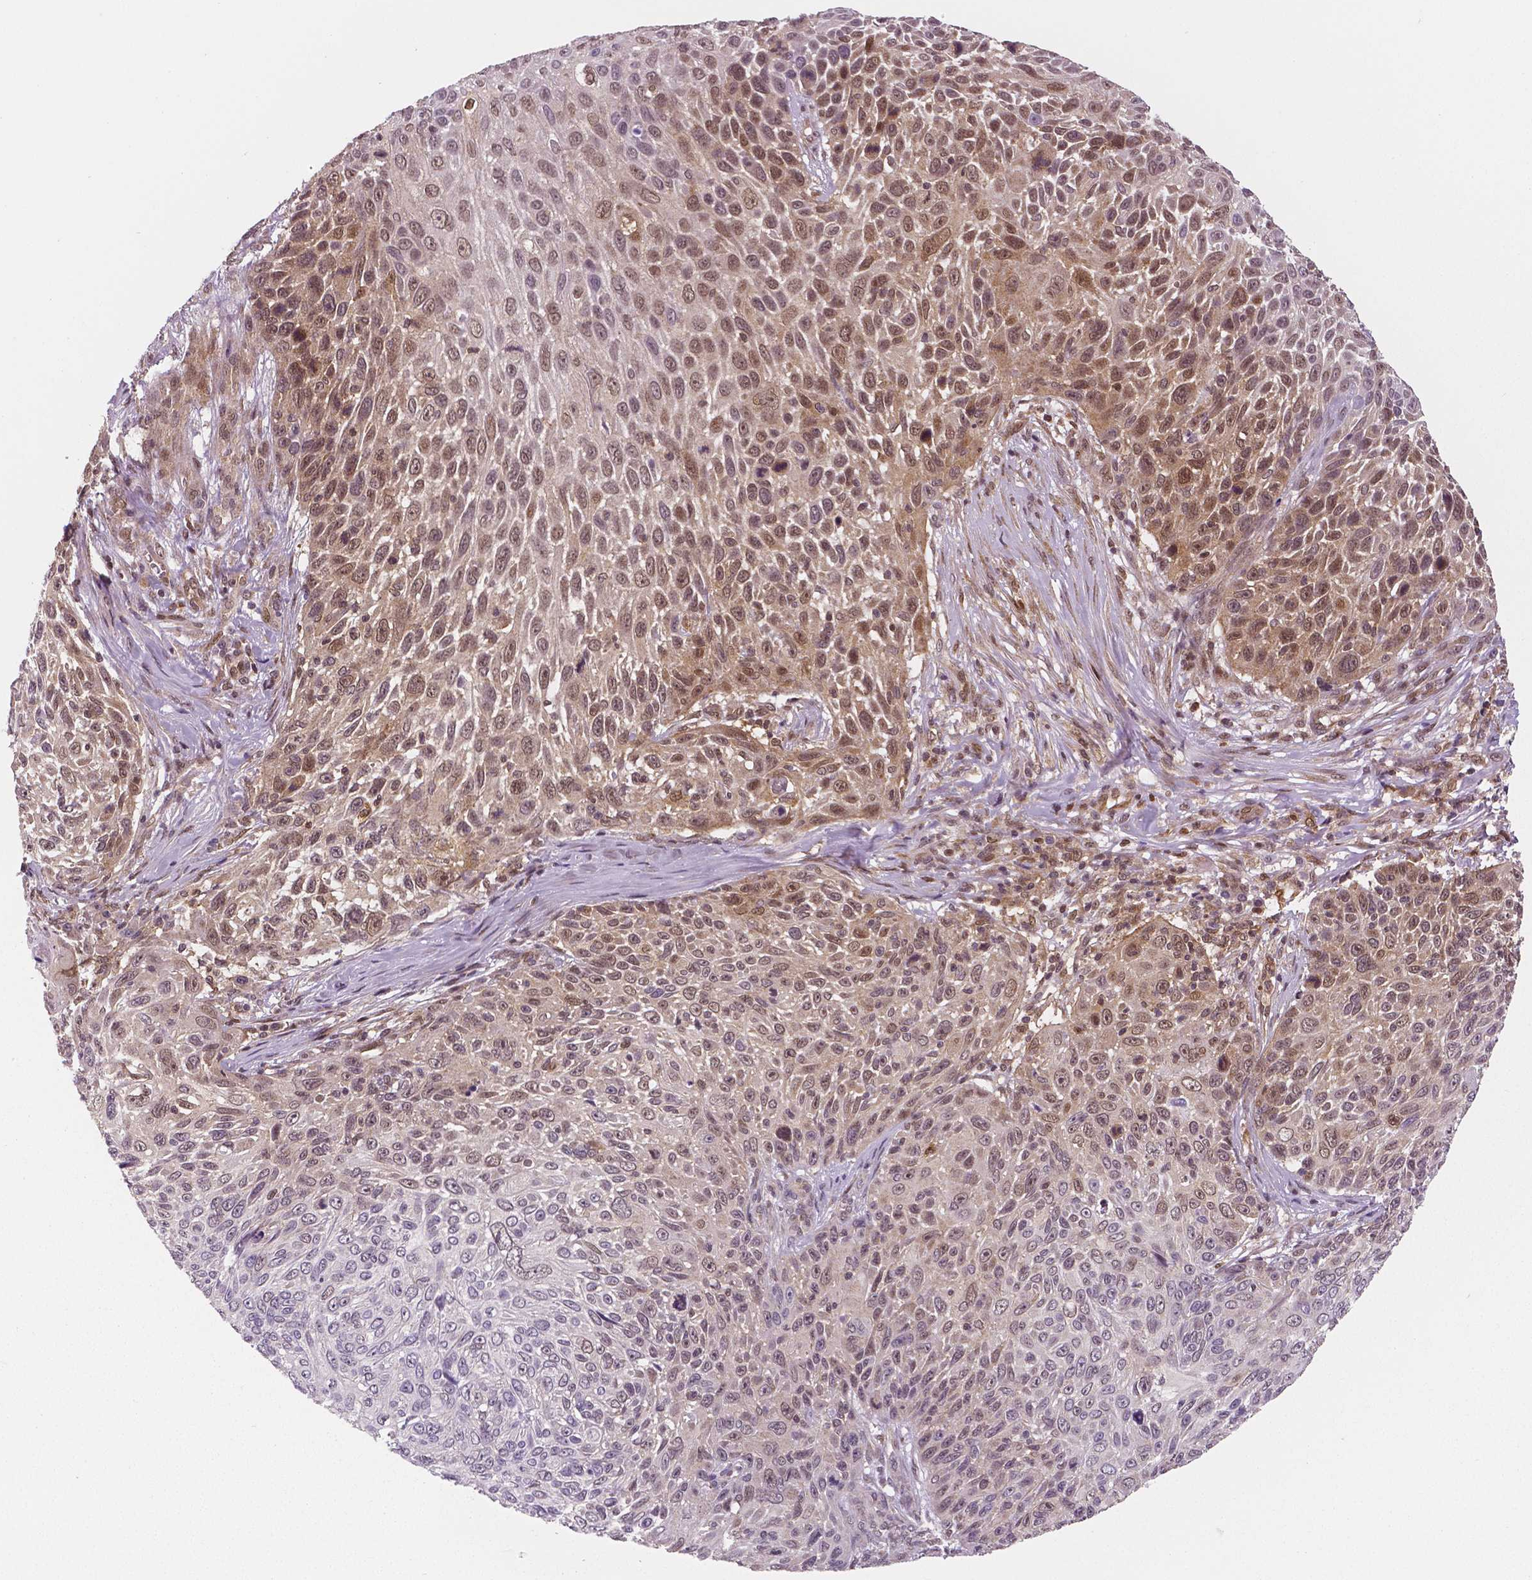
{"staining": {"intensity": "moderate", "quantity": "25%-75%", "location": "cytoplasmic/membranous,nuclear"}, "tissue": "skin cancer", "cell_type": "Tumor cells", "image_type": "cancer", "snomed": [{"axis": "morphology", "description": "Squamous cell carcinoma, NOS"}, {"axis": "topography", "description": "Skin"}], "caption": "Immunohistochemical staining of skin squamous cell carcinoma reveals moderate cytoplasmic/membranous and nuclear protein staining in approximately 25%-75% of tumor cells.", "gene": "STAT3", "patient": {"sex": "male", "age": 92}}